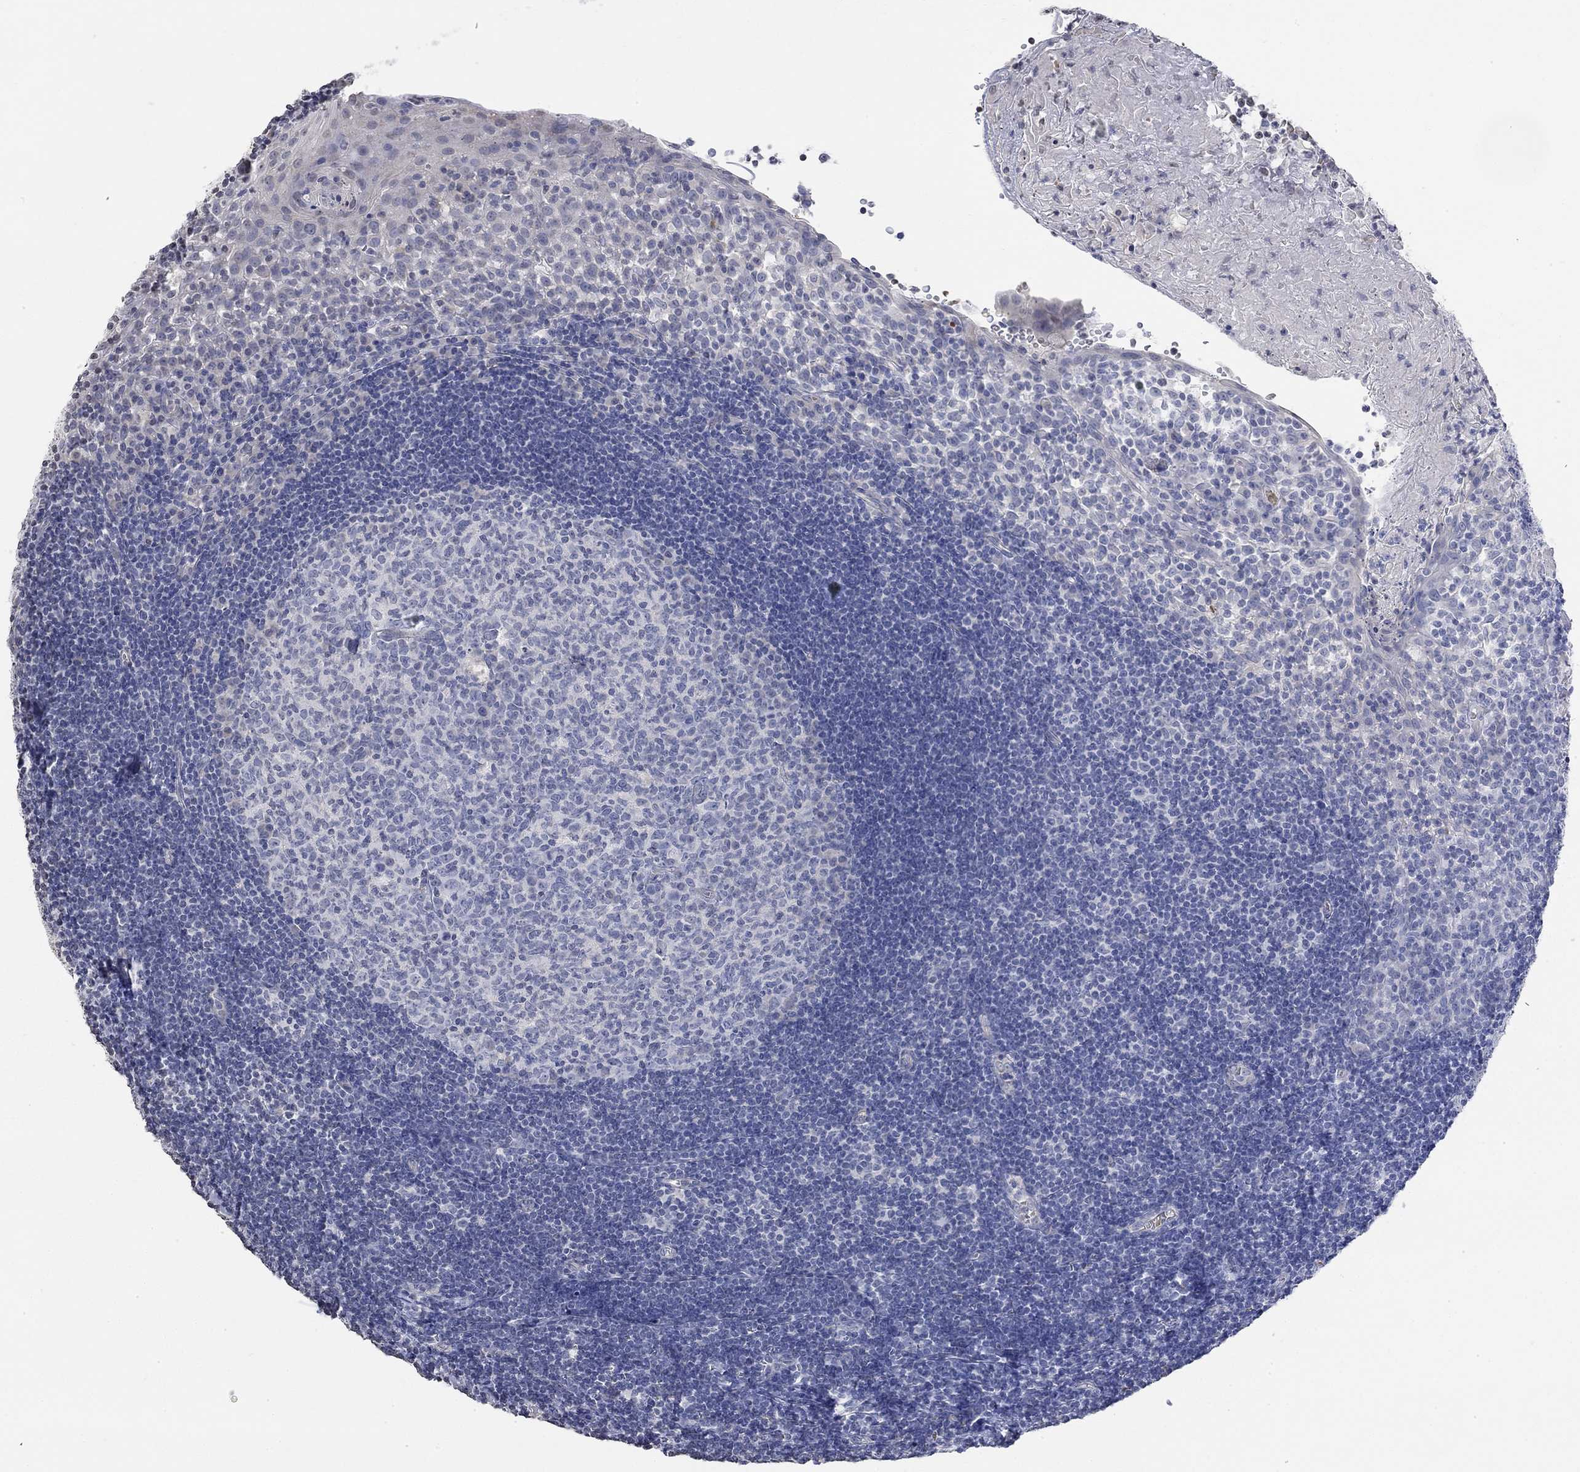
{"staining": {"intensity": "negative", "quantity": "none", "location": "none"}, "tissue": "tonsil", "cell_type": "Germinal center cells", "image_type": "normal", "snomed": [{"axis": "morphology", "description": "Normal tissue, NOS"}, {"axis": "topography", "description": "Tonsil"}], "caption": "Germinal center cells show no significant protein positivity in unremarkable tonsil.", "gene": "TMEM255A", "patient": {"sex": "female", "age": 13}}